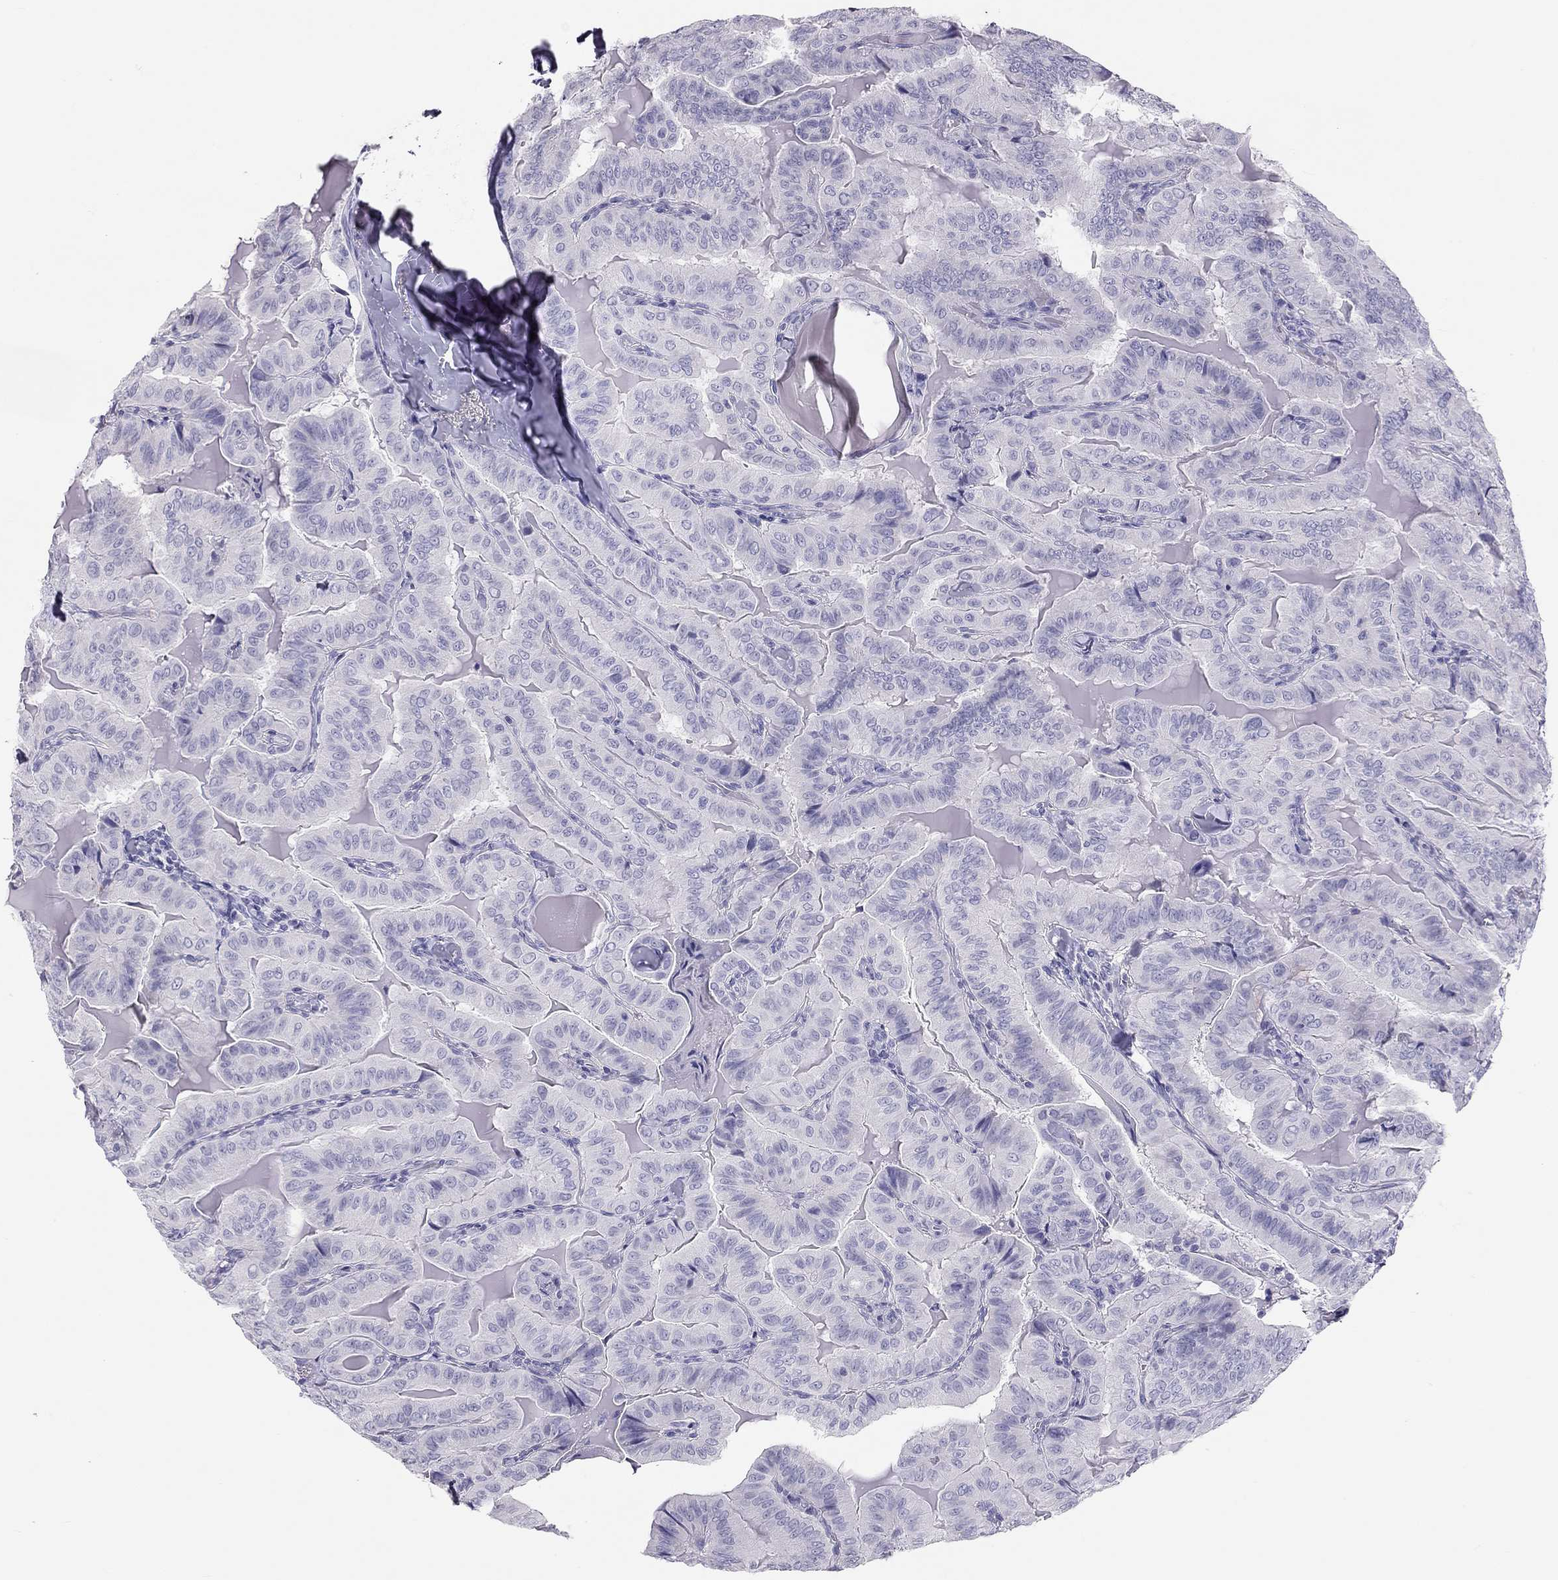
{"staining": {"intensity": "negative", "quantity": "none", "location": "none"}, "tissue": "thyroid cancer", "cell_type": "Tumor cells", "image_type": "cancer", "snomed": [{"axis": "morphology", "description": "Papillary adenocarcinoma, NOS"}, {"axis": "topography", "description": "Thyroid gland"}], "caption": "Thyroid cancer was stained to show a protein in brown. There is no significant staining in tumor cells.", "gene": "KLRG1", "patient": {"sex": "female", "age": 68}}